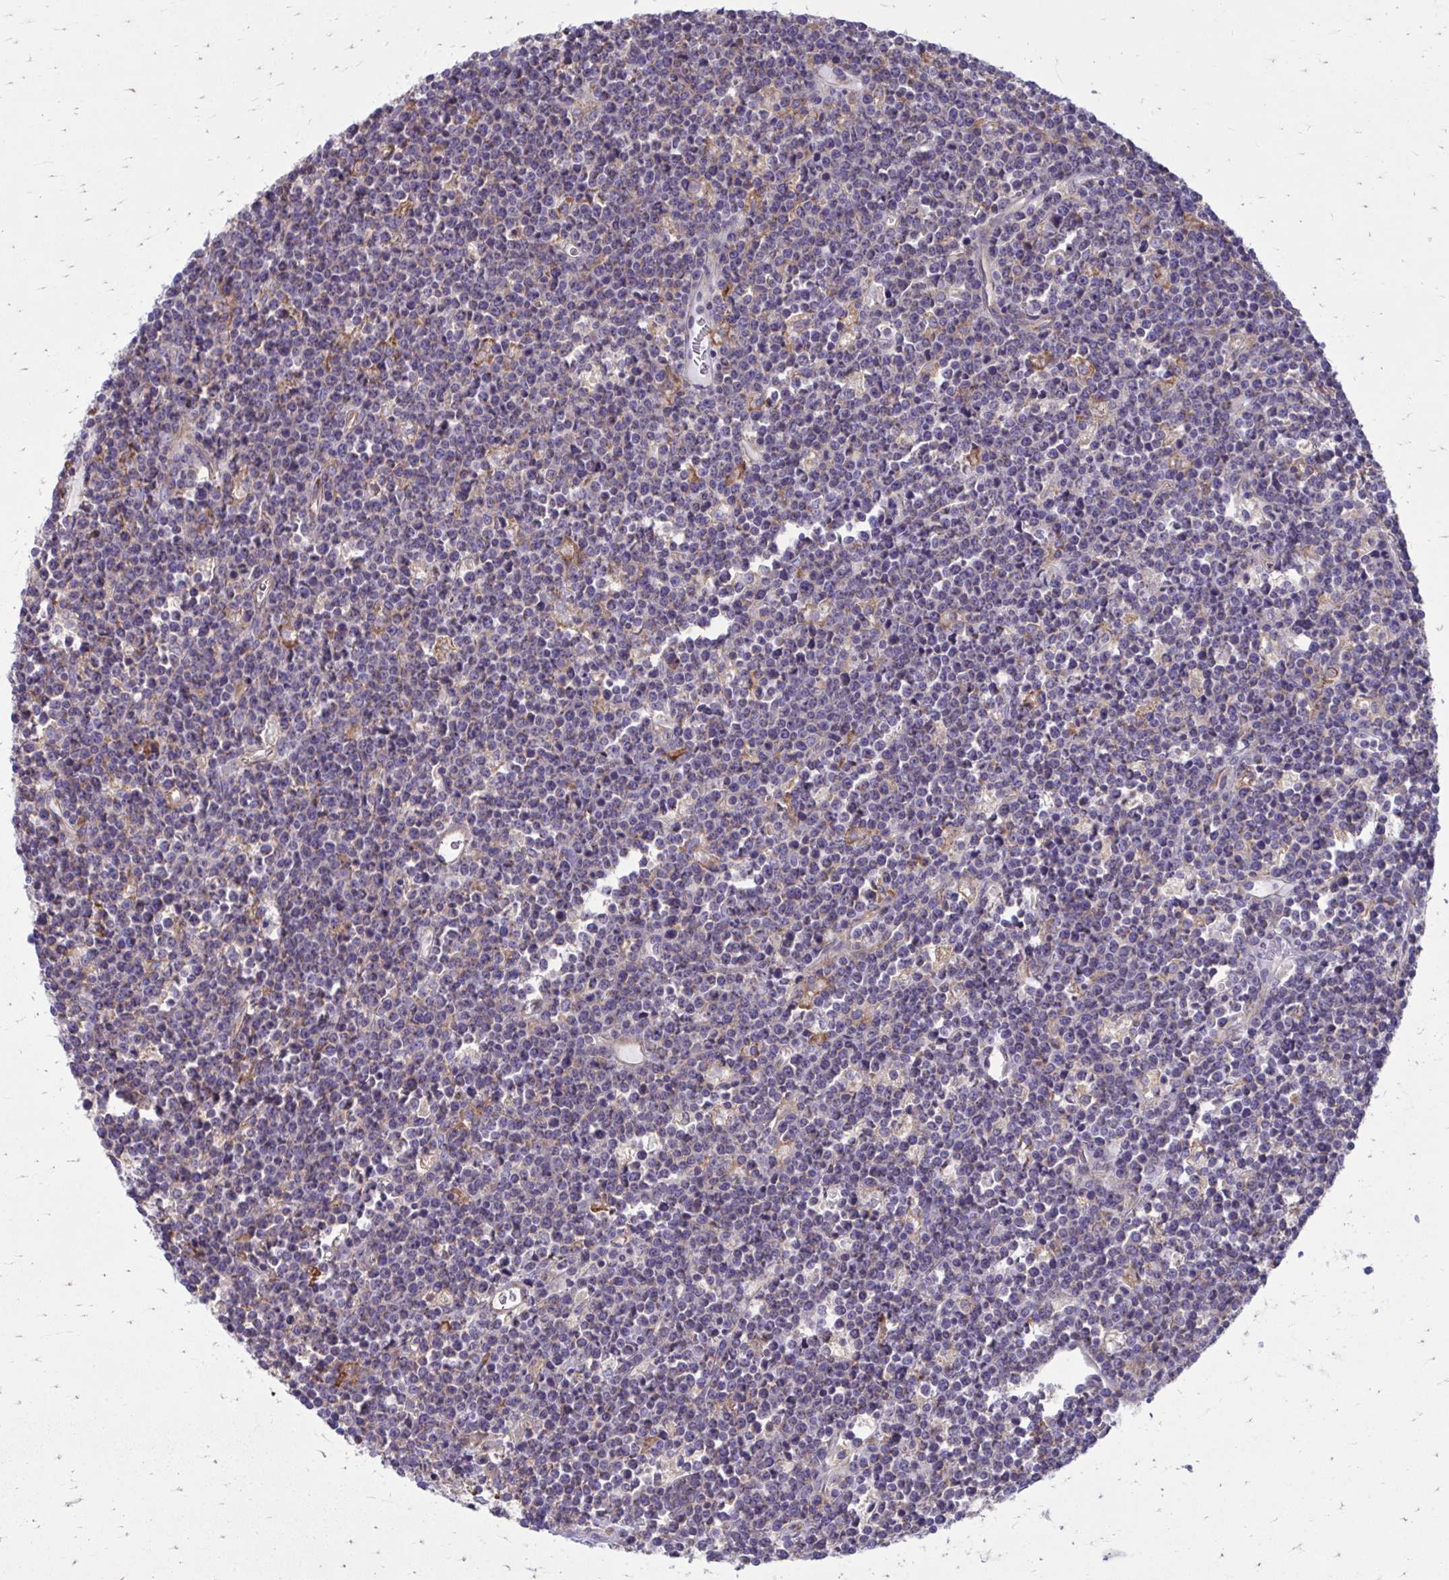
{"staining": {"intensity": "negative", "quantity": "none", "location": "none"}, "tissue": "lymphoma", "cell_type": "Tumor cells", "image_type": "cancer", "snomed": [{"axis": "morphology", "description": "Malignant lymphoma, non-Hodgkin's type, High grade"}, {"axis": "topography", "description": "Ovary"}], "caption": "High power microscopy micrograph of an immunohistochemistry image of lymphoma, revealing no significant staining in tumor cells.", "gene": "CLTA", "patient": {"sex": "female", "age": 56}}